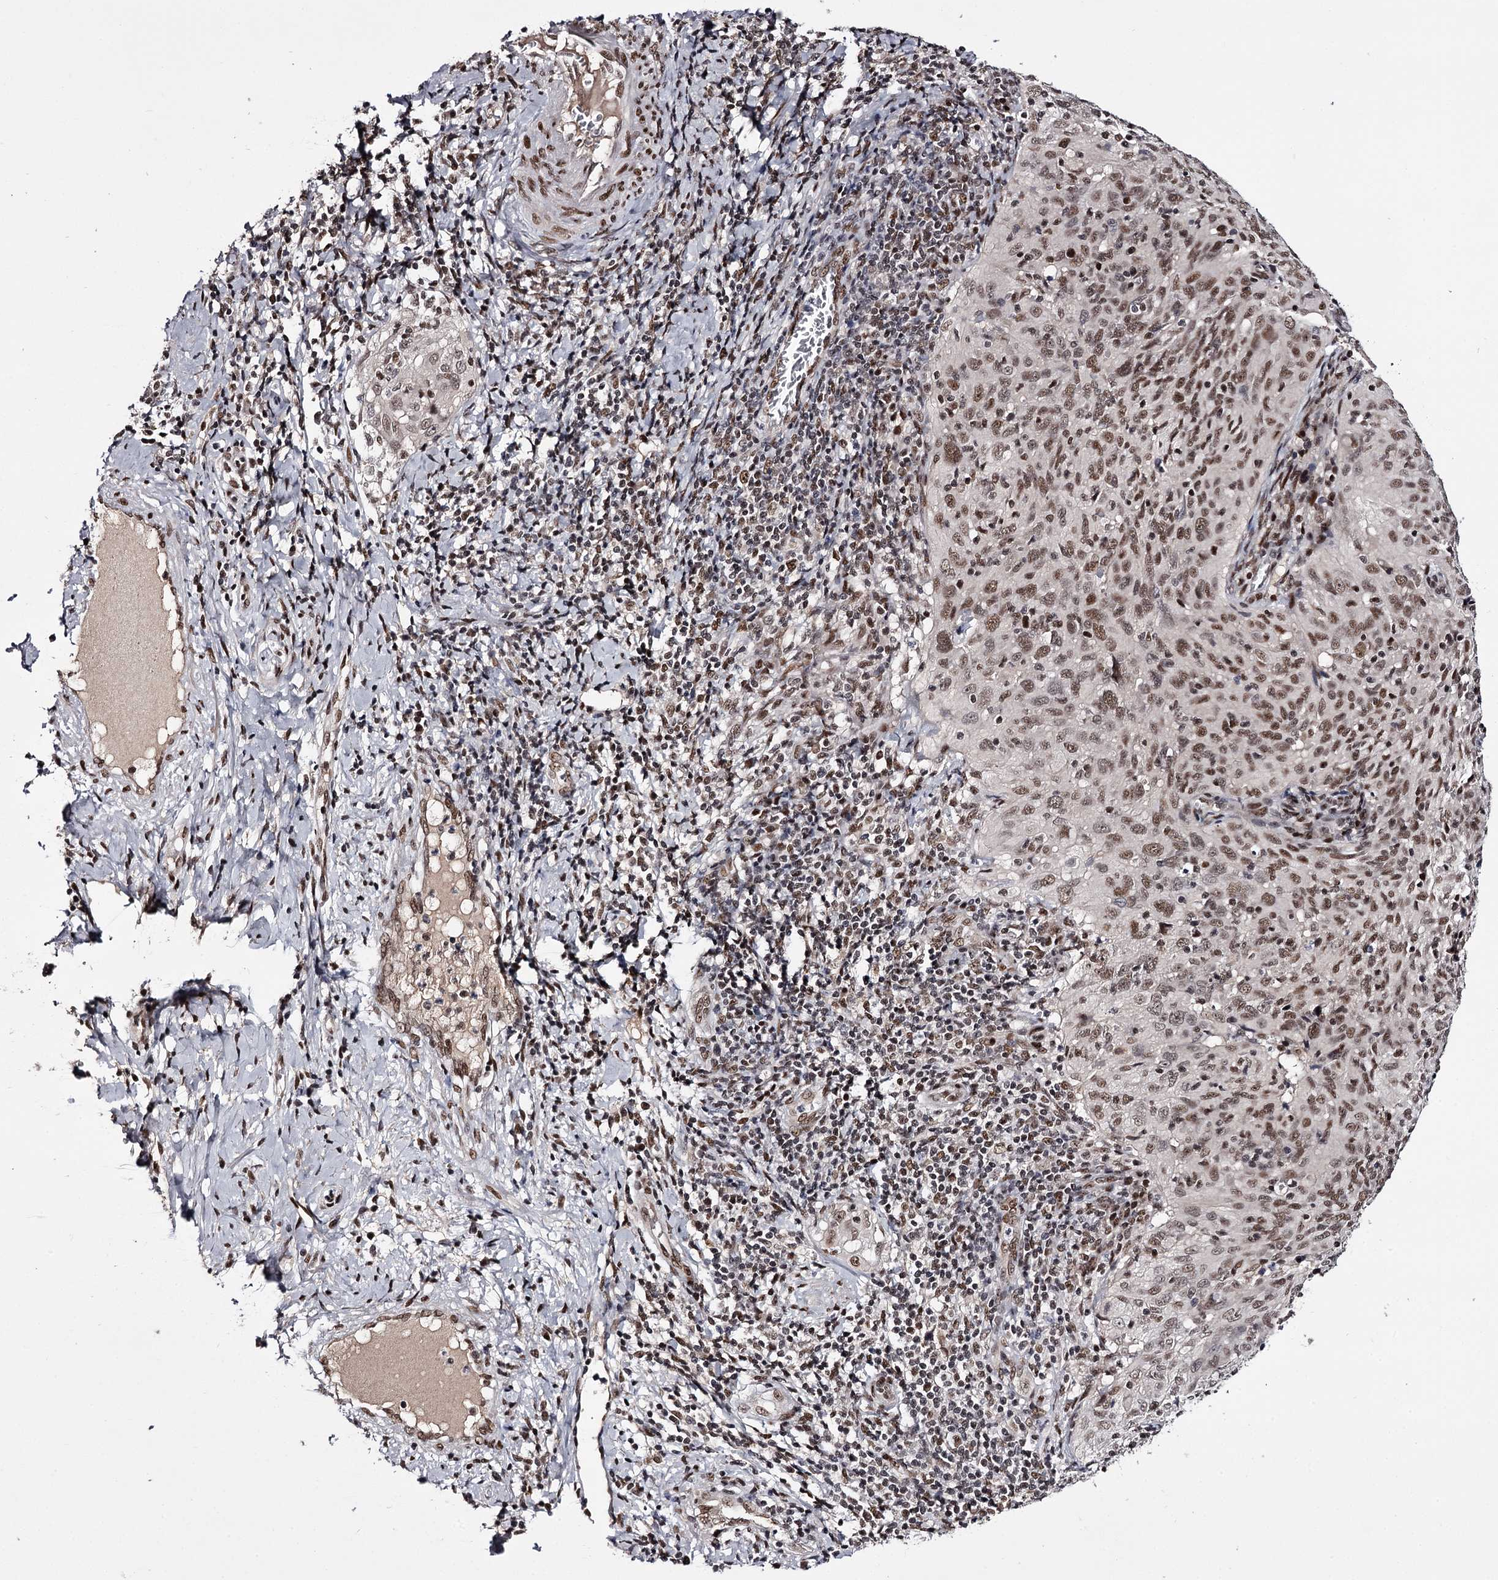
{"staining": {"intensity": "moderate", "quantity": ">75%", "location": "nuclear"}, "tissue": "cervical cancer", "cell_type": "Tumor cells", "image_type": "cancer", "snomed": [{"axis": "morphology", "description": "Squamous cell carcinoma, NOS"}, {"axis": "topography", "description": "Cervix"}], "caption": "Immunohistochemical staining of human cervical cancer shows medium levels of moderate nuclear protein expression in about >75% of tumor cells.", "gene": "TTC33", "patient": {"sex": "female", "age": 31}}